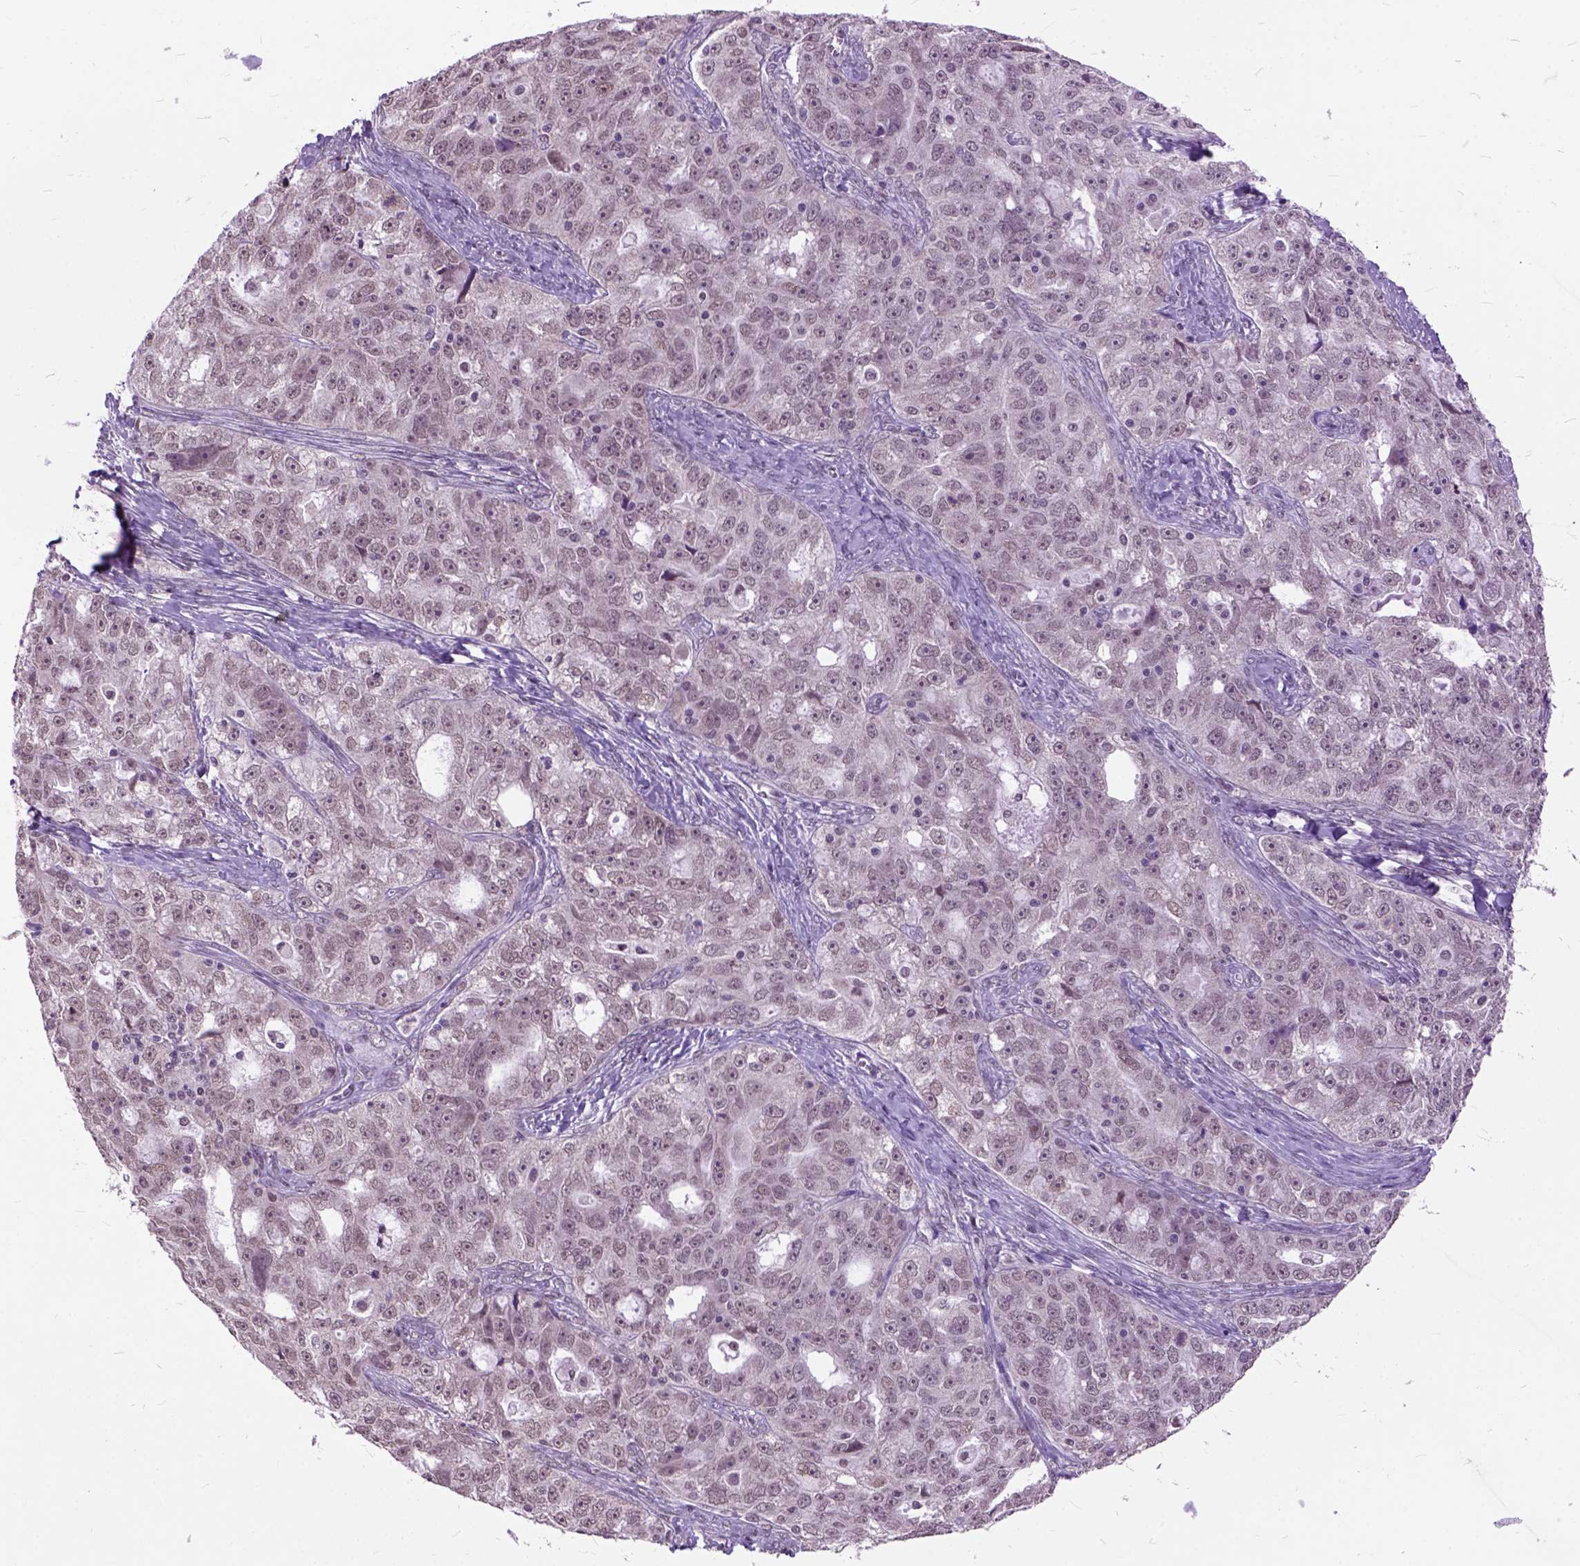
{"staining": {"intensity": "weak", "quantity": ">75%", "location": "cytoplasmic/membranous"}, "tissue": "ovarian cancer", "cell_type": "Tumor cells", "image_type": "cancer", "snomed": [{"axis": "morphology", "description": "Cystadenocarcinoma, serous, NOS"}, {"axis": "topography", "description": "Ovary"}], "caption": "Immunohistochemical staining of ovarian serous cystadenocarcinoma displays low levels of weak cytoplasmic/membranous positivity in about >75% of tumor cells.", "gene": "ORC5", "patient": {"sex": "female", "age": 51}}